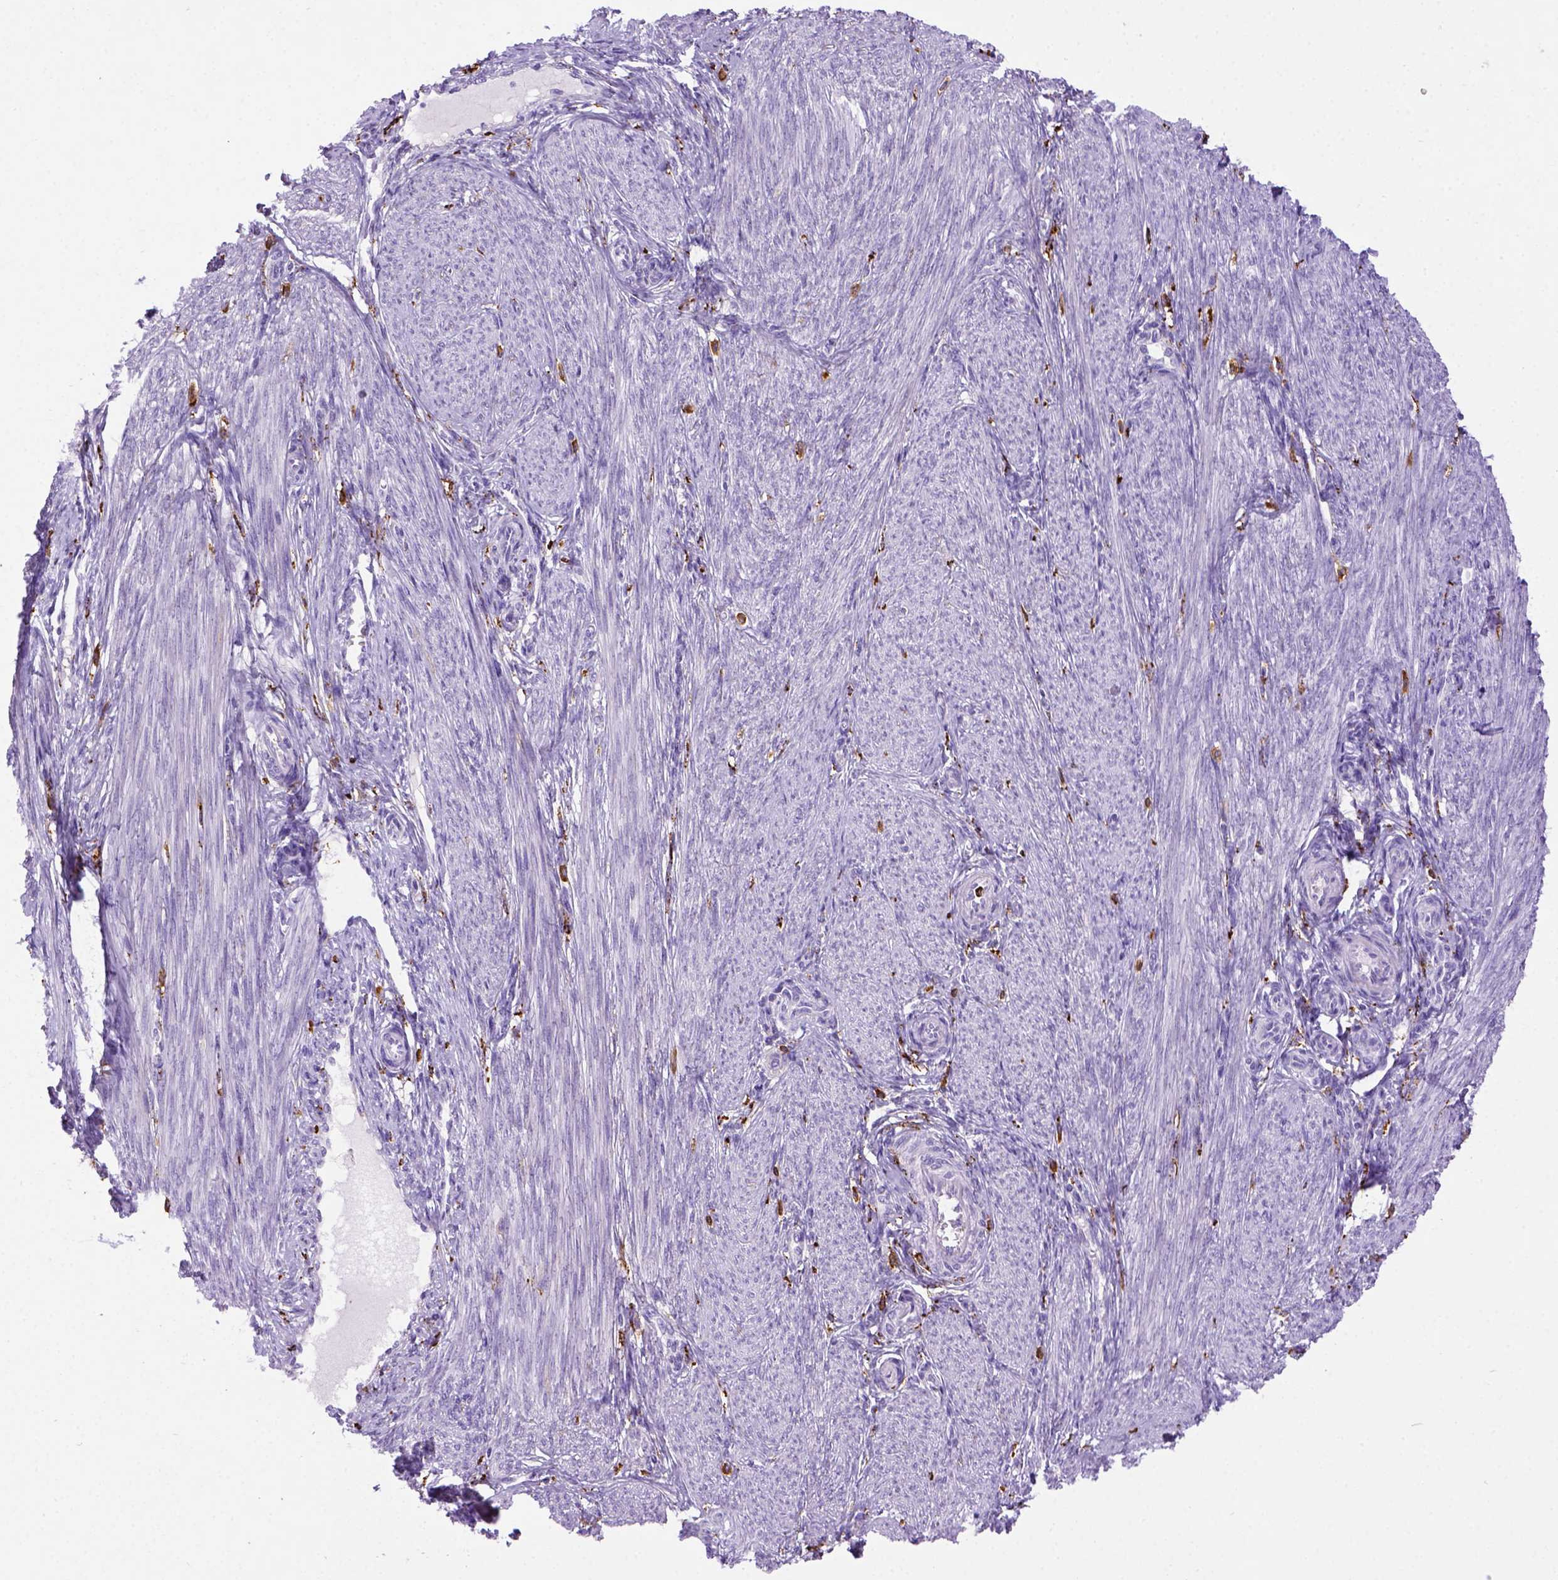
{"staining": {"intensity": "negative", "quantity": "none", "location": "none"}, "tissue": "endometrium", "cell_type": "Cells in endometrial stroma", "image_type": "normal", "snomed": [{"axis": "morphology", "description": "Normal tissue, NOS"}, {"axis": "topography", "description": "Endometrium"}], "caption": "The immunohistochemistry (IHC) image has no significant expression in cells in endometrial stroma of endometrium.", "gene": "CD68", "patient": {"sex": "female", "age": 39}}